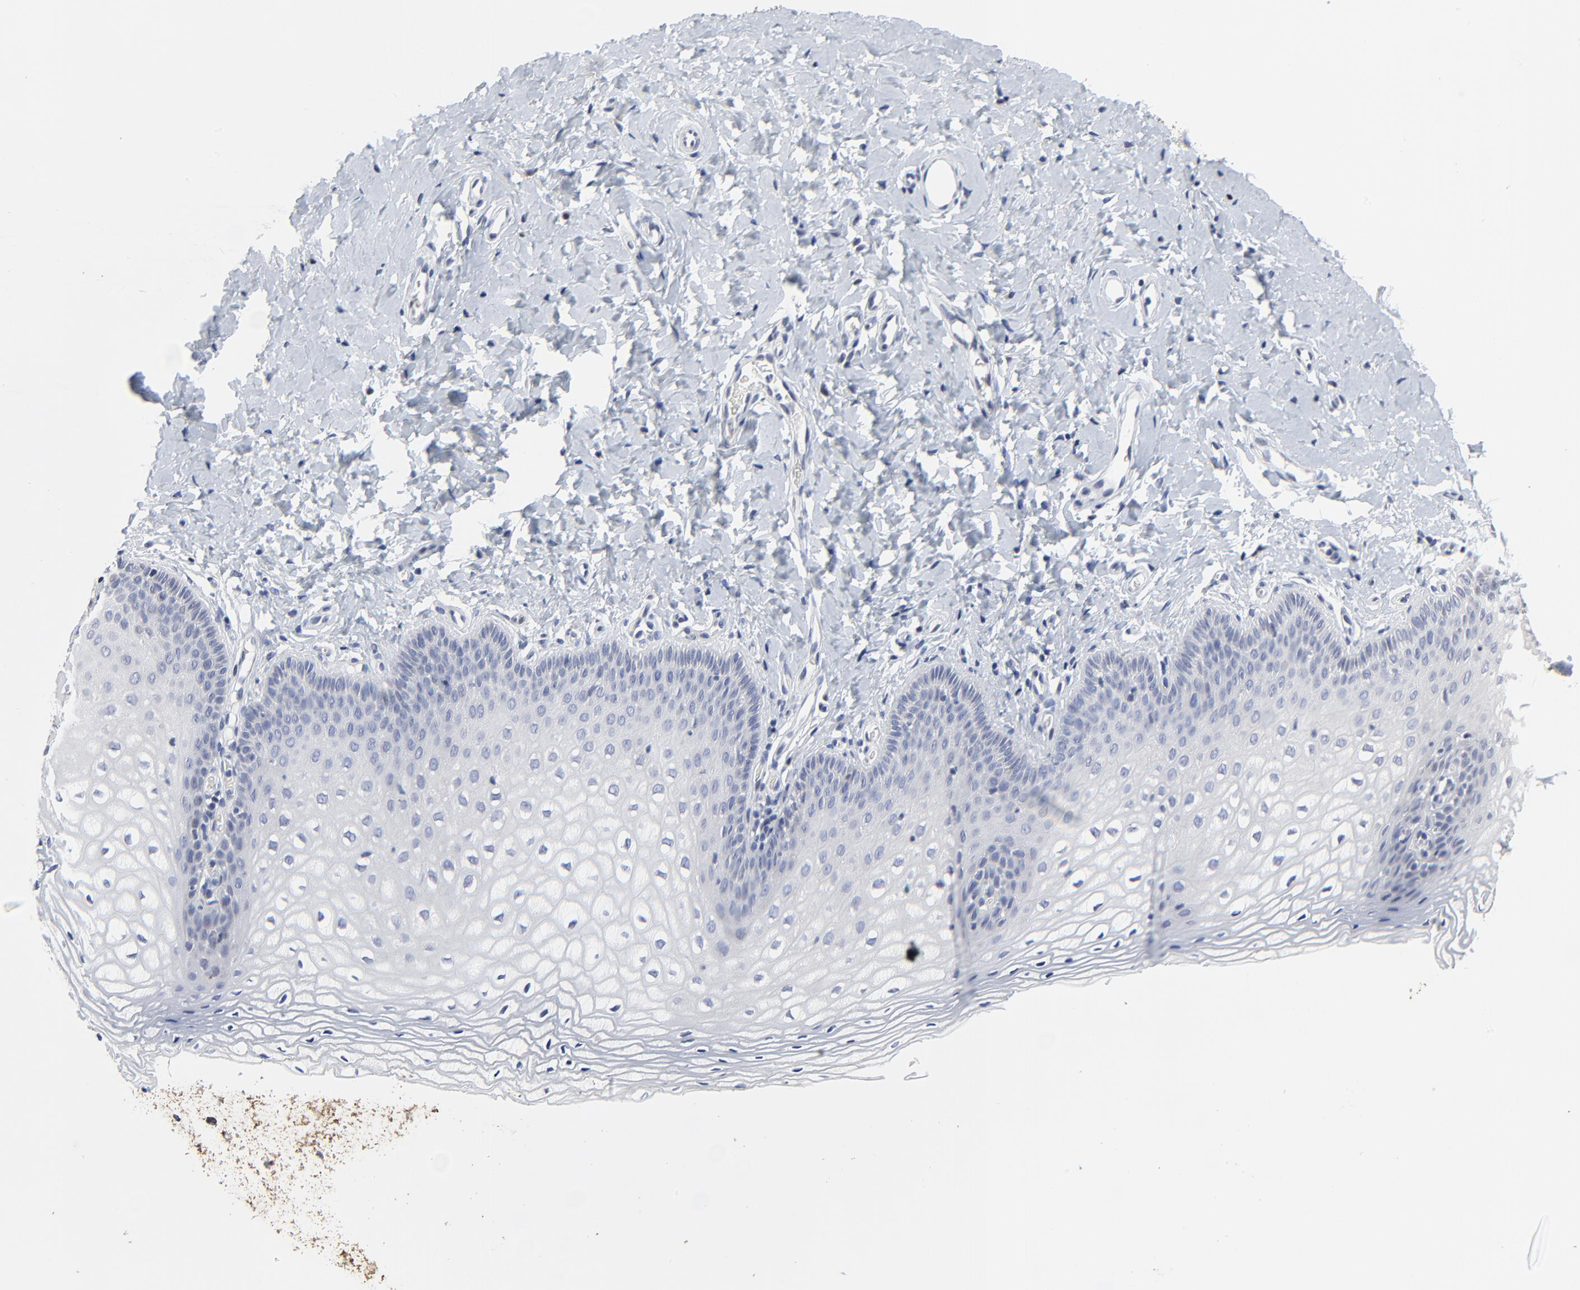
{"staining": {"intensity": "negative", "quantity": "none", "location": "none"}, "tissue": "vagina", "cell_type": "Squamous epithelial cells", "image_type": "normal", "snomed": [{"axis": "morphology", "description": "Normal tissue, NOS"}, {"axis": "topography", "description": "Vagina"}], "caption": "This is an immunohistochemistry (IHC) histopathology image of normal vagina. There is no positivity in squamous epithelial cells.", "gene": "LNX1", "patient": {"sex": "female", "age": 55}}